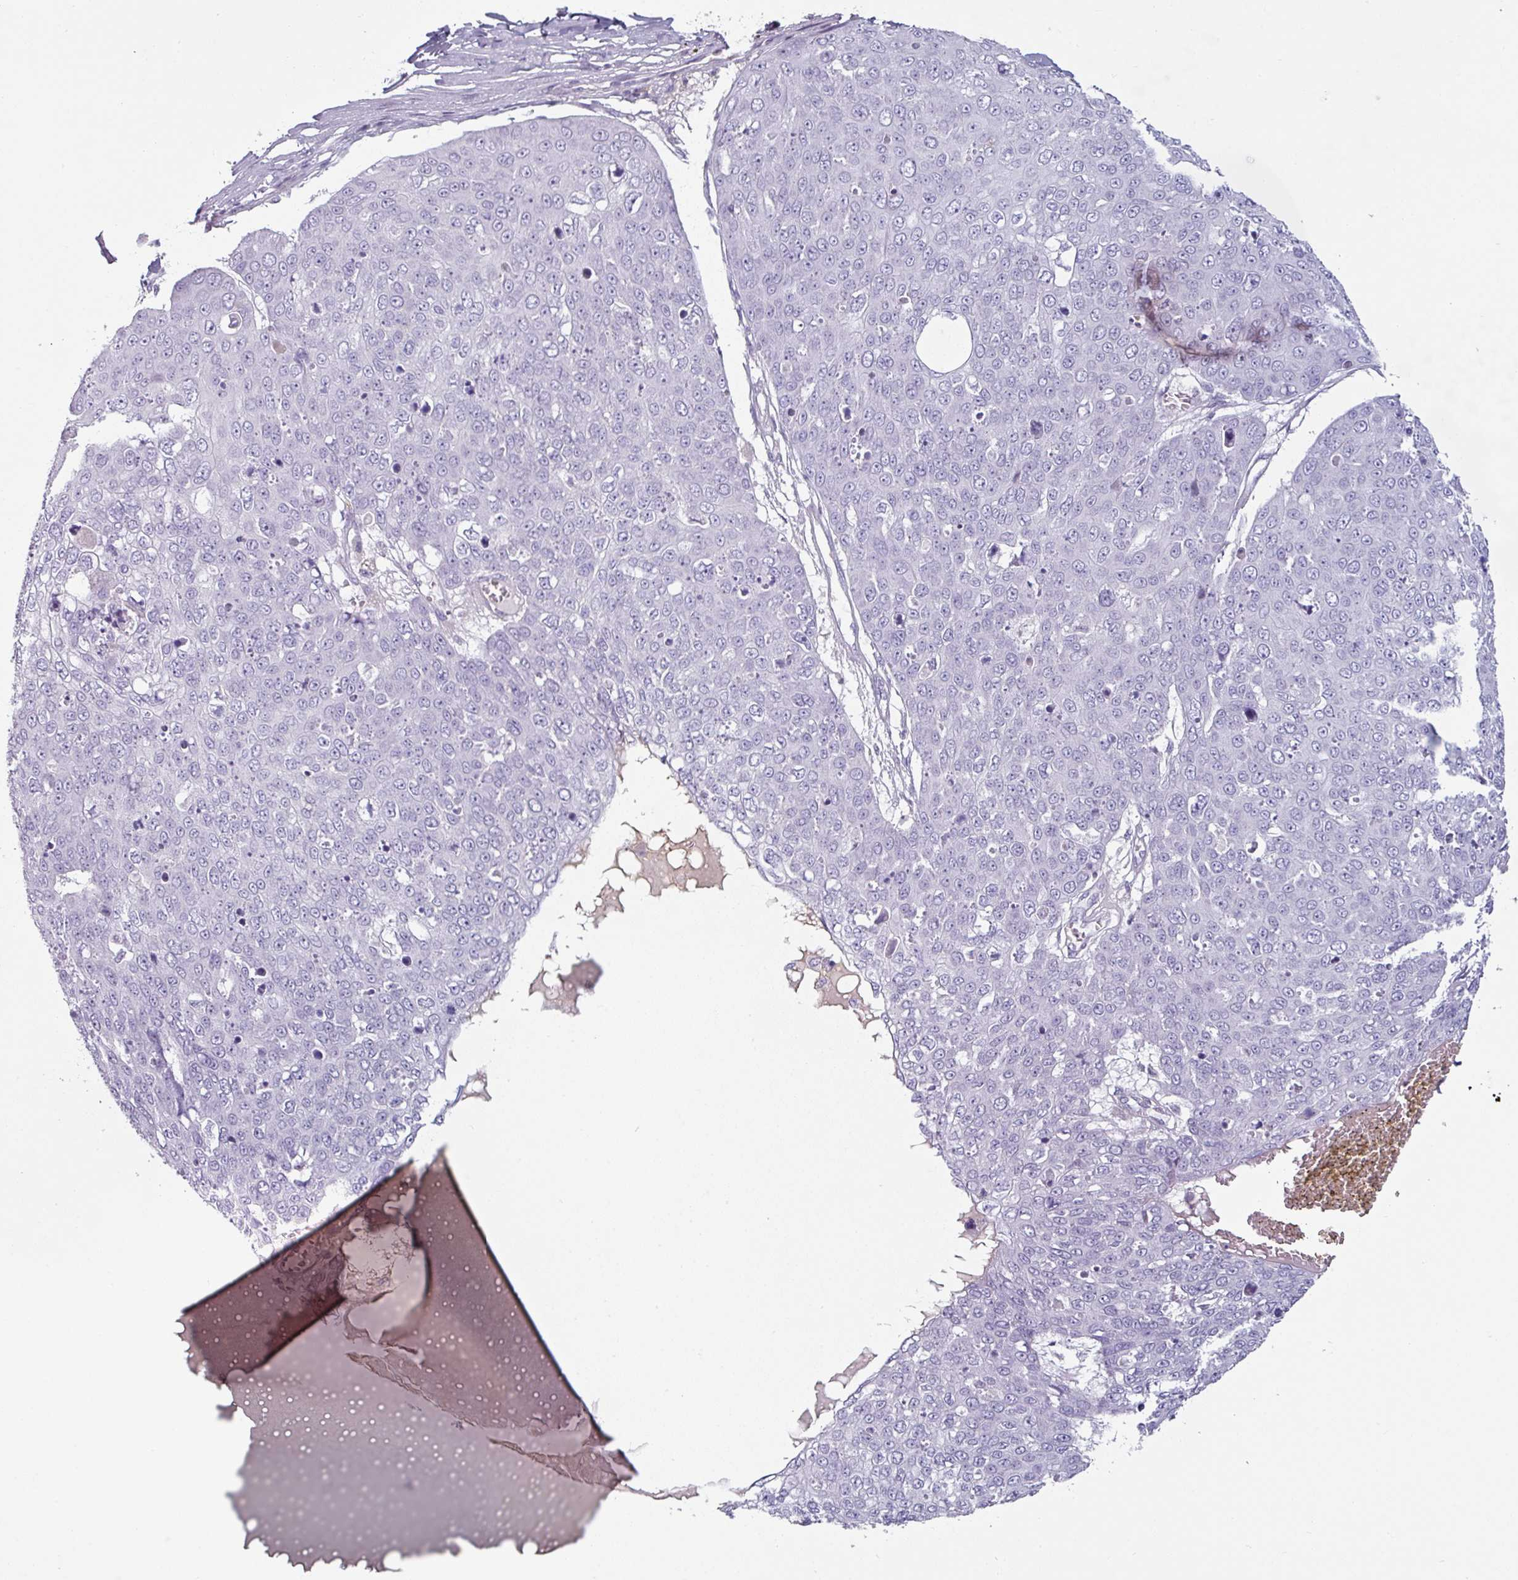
{"staining": {"intensity": "negative", "quantity": "none", "location": "none"}, "tissue": "skin cancer", "cell_type": "Tumor cells", "image_type": "cancer", "snomed": [{"axis": "morphology", "description": "Squamous cell carcinoma, NOS"}, {"axis": "topography", "description": "Skin"}], "caption": "Tumor cells show no significant positivity in skin cancer.", "gene": "CLCA1", "patient": {"sex": "male", "age": 71}}